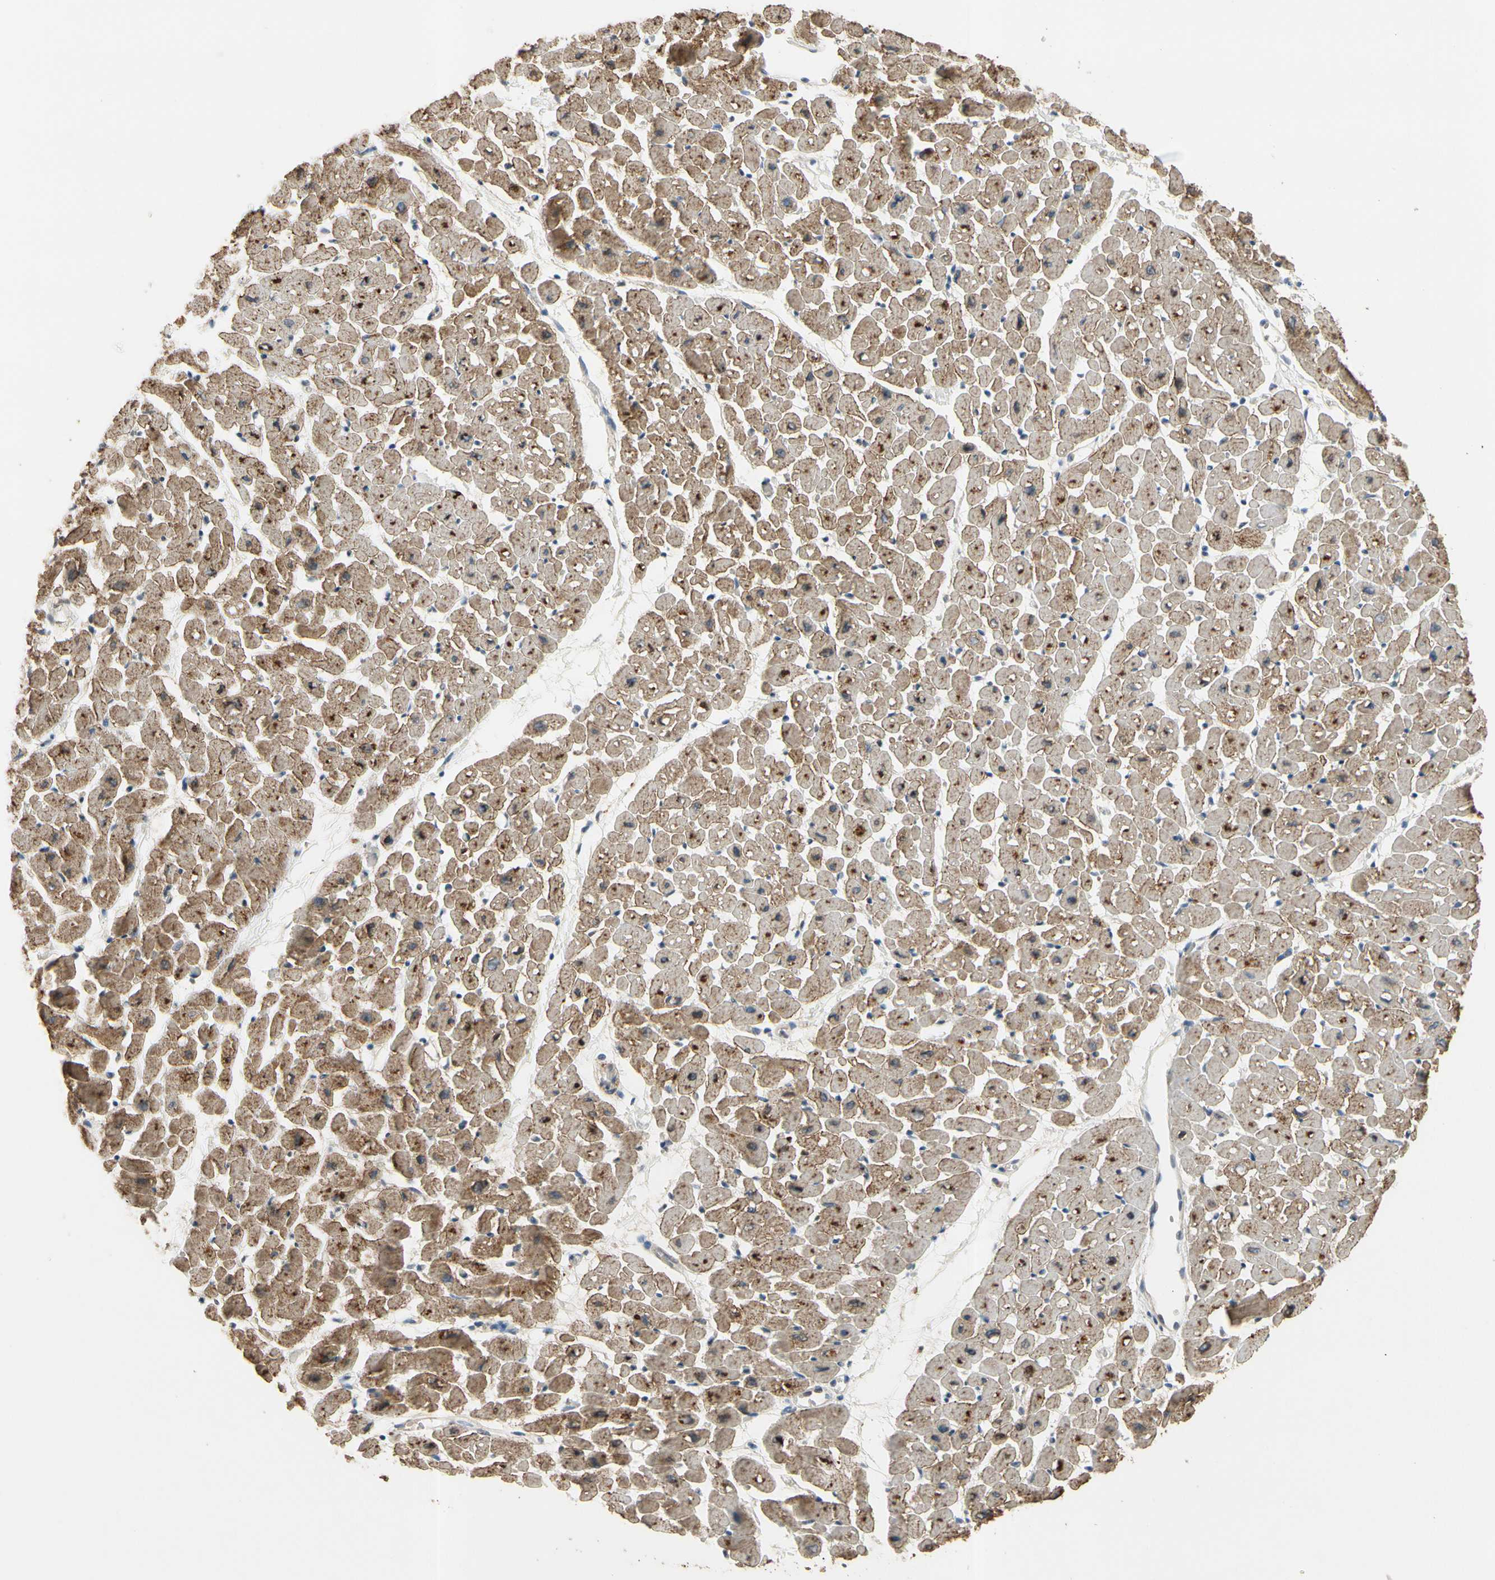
{"staining": {"intensity": "moderate", "quantity": ">75%", "location": "cytoplasmic/membranous,nuclear"}, "tissue": "heart muscle", "cell_type": "Cardiomyocytes", "image_type": "normal", "snomed": [{"axis": "morphology", "description": "Normal tissue, NOS"}, {"axis": "topography", "description": "Heart"}], "caption": "Immunohistochemistry (DAB) staining of unremarkable heart muscle shows moderate cytoplasmic/membranous,nuclear protein expression in approximately >75% of cardiomyocytes. (brown staining indicates protein expression, while blue staining denotes nuclei).", "gene": "ZKSCAN3", "patient": {"sex": "male", "age": 45}}